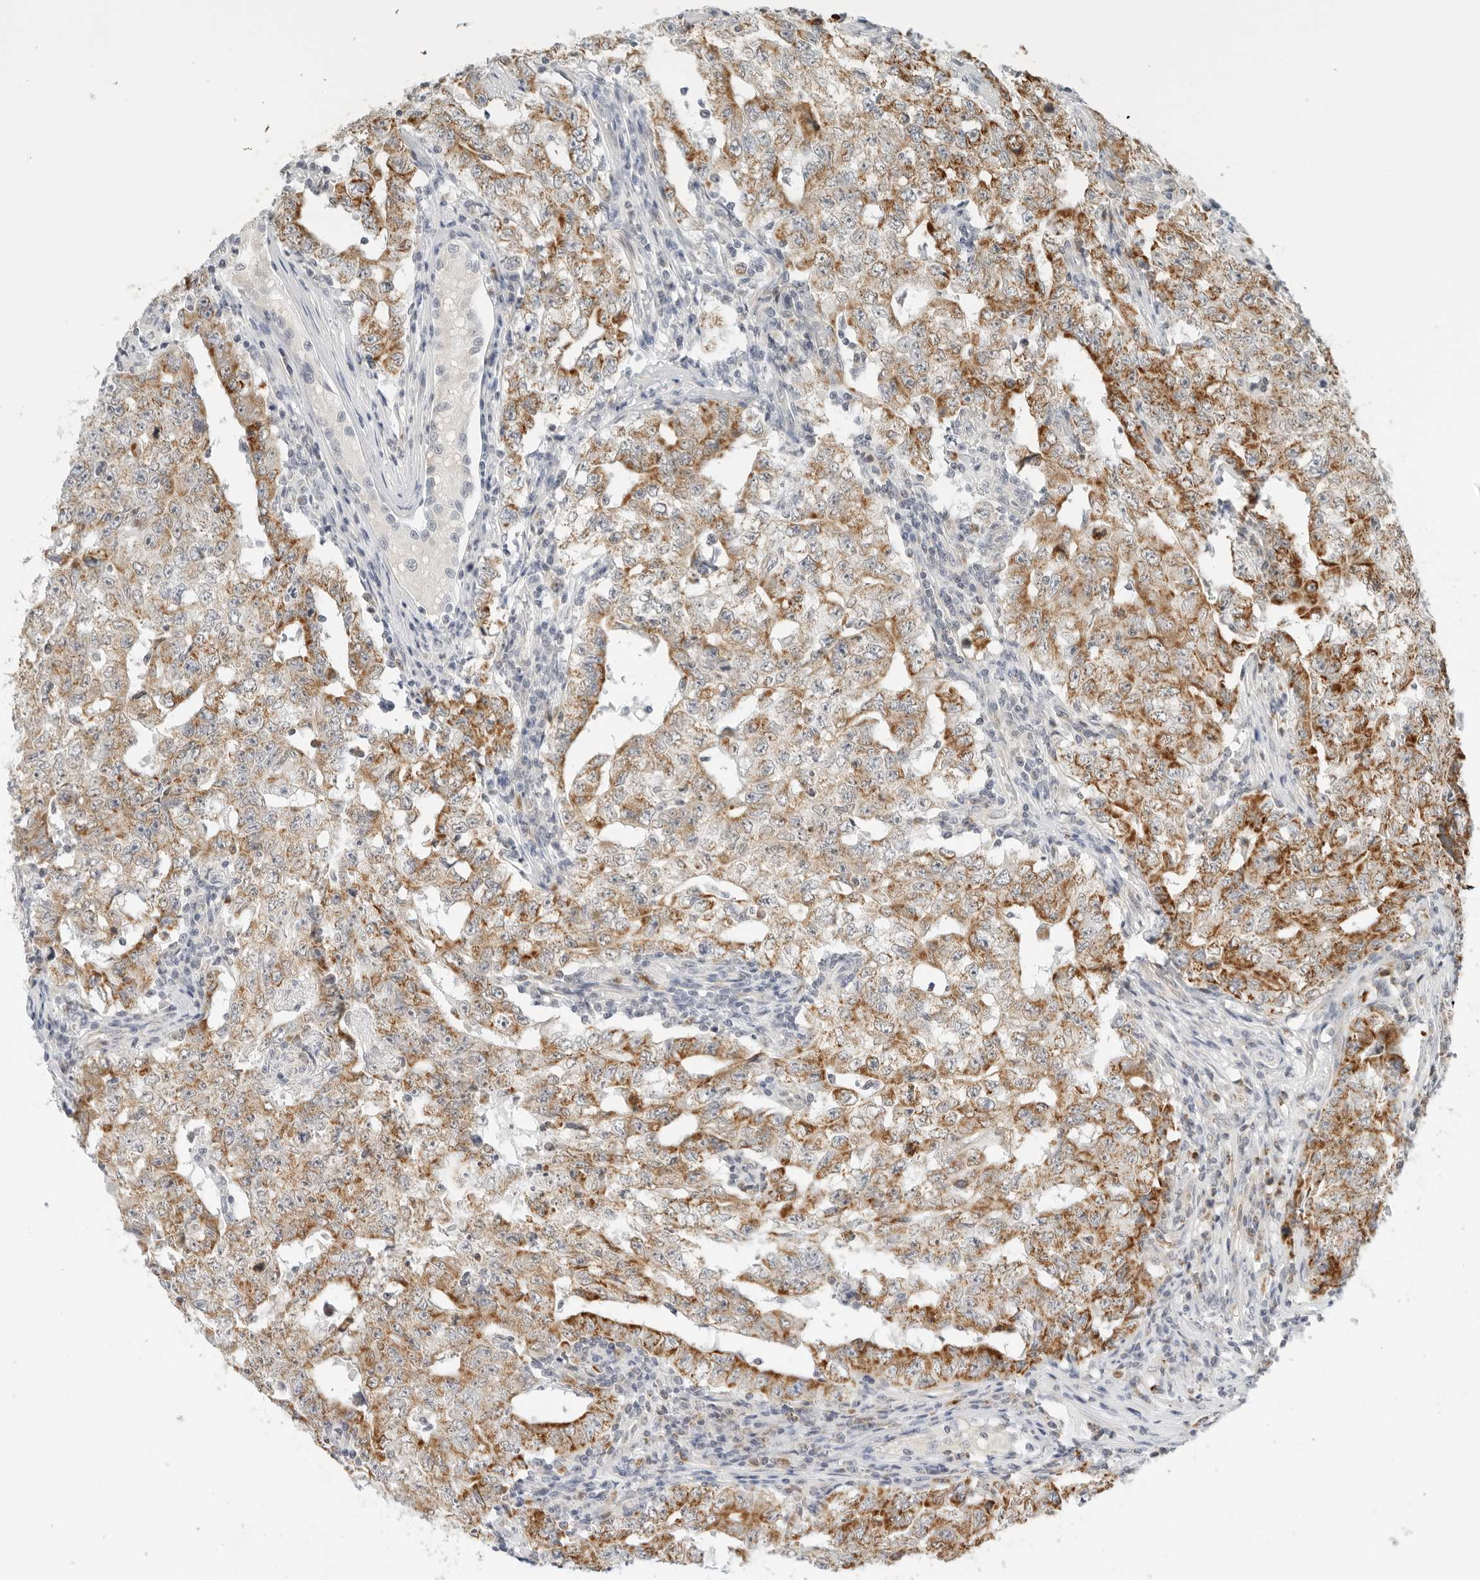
{"staining": {"intensity": "strong", "quantity": ">75%", "location": "cytoplasmic/membranous"}, "tissue": "testis cancer", "cell_type": "Tumor cells", "image_type": "cancer", "snomed": [{"axis": "morphology", "description": "Carcinoma, Embryonal, NOS"}, {"axis": "topography", "description": "Testis"}], "caption": "Strong cytoplasmic/membranous expression is identified in about >75% of tumor cells in embryonal carcinoma (testis).", "gene": "RC3H1", "patient": {"sex": "male", "age": 26}}